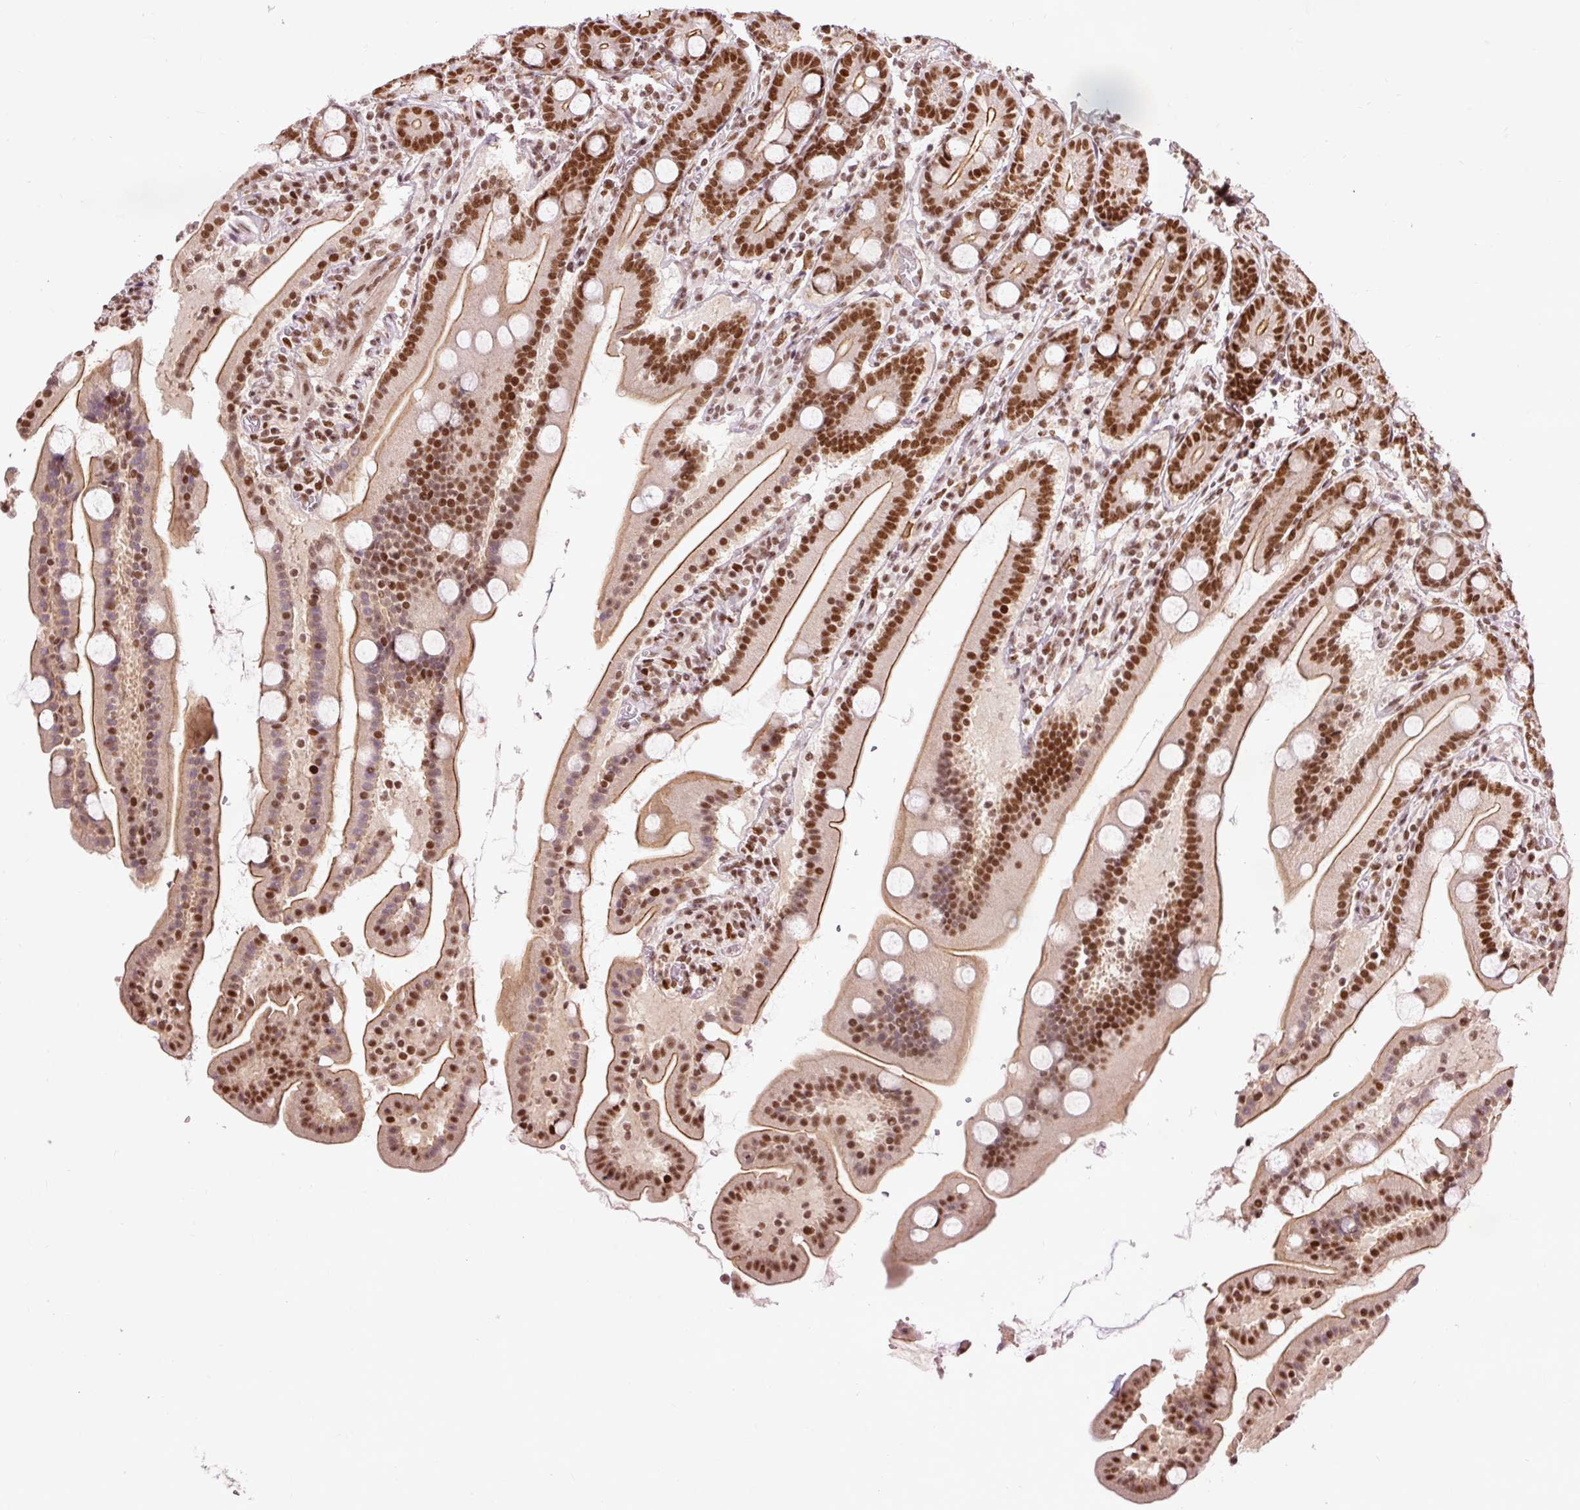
{"staining": {"intensity": "strong", "quantity": ">75%", "location": "cytoplasmic/membranous,nuclear"}, "tissue": "duodenum", "cell_type": "Glandular cells", "image_type": "normal", "snomed": [{"axis": "morphology", "description": "Normal tissue, NOS"}, {"axis": "topography", "description": "Duodenum"}], "caption": "Duodenum stained for a protein shows strong cytoplasmic/membranous,nuclear positivity in glandular cells. Immunohistochemistry (ihc) stains the protein in brown and the nuclei are stained blue.", "gene": "ZBTB44", "patient": {"sex": "male", "age": 55}}